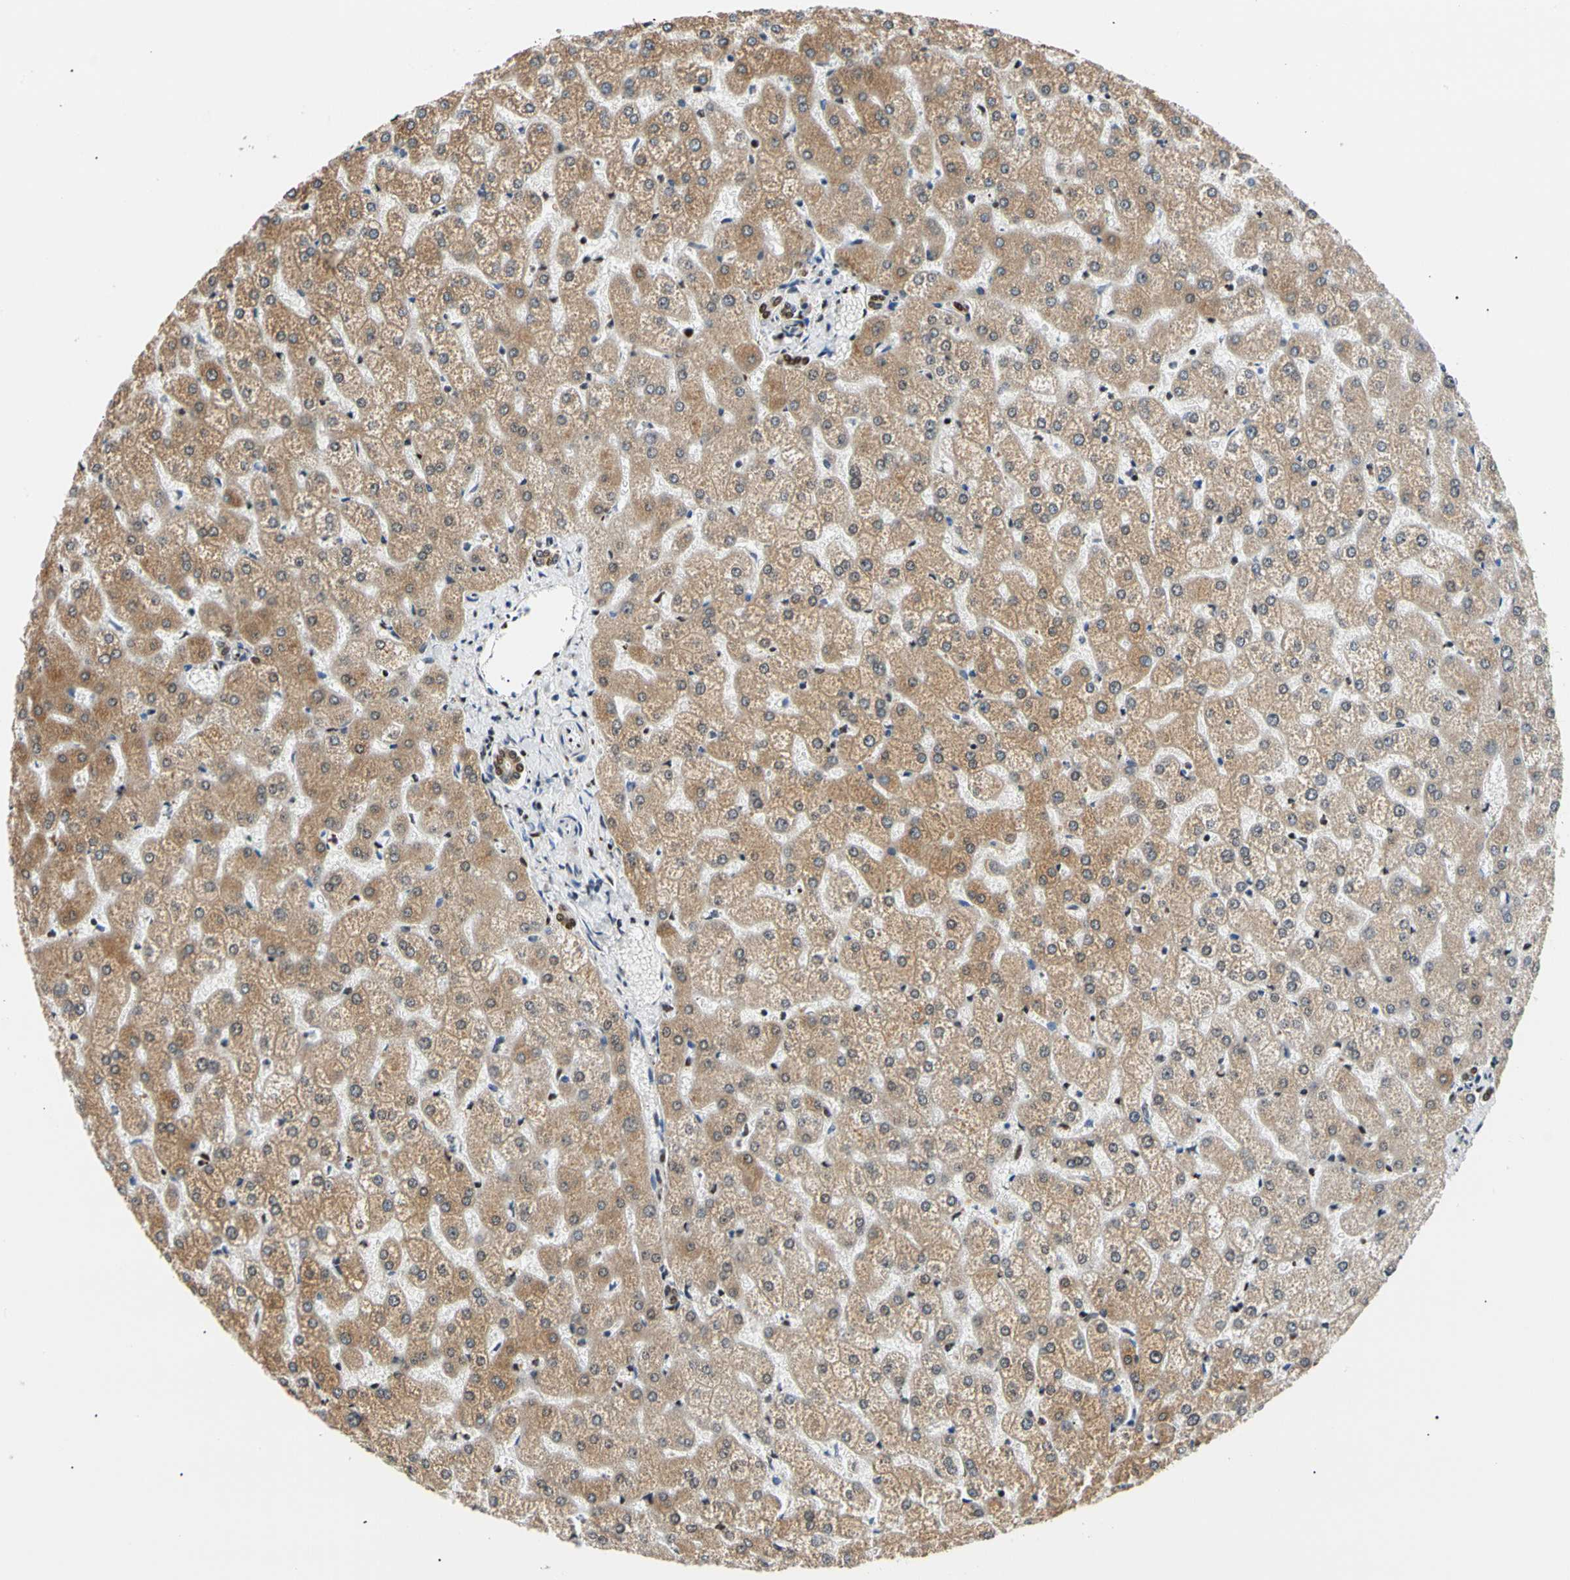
{"staining": {"intensity": "moderate", "quantity": ">75%", "location": "nuclear"}, "tissue": "liver", "cell_type": "Cholangiocytes", "image_type": "normal", "snomed": [{"axis": "morphology", "description": "Normal tissue, NOS"}, {"axis": "topography", "description": "Liver"}], "caption": "A medium amount of moderate nuclear staining is appreciated in about >75% of cholangiocytes in normal liver.", "gene": "E2F1", "patient": {"sex": "female", "age": 32}}